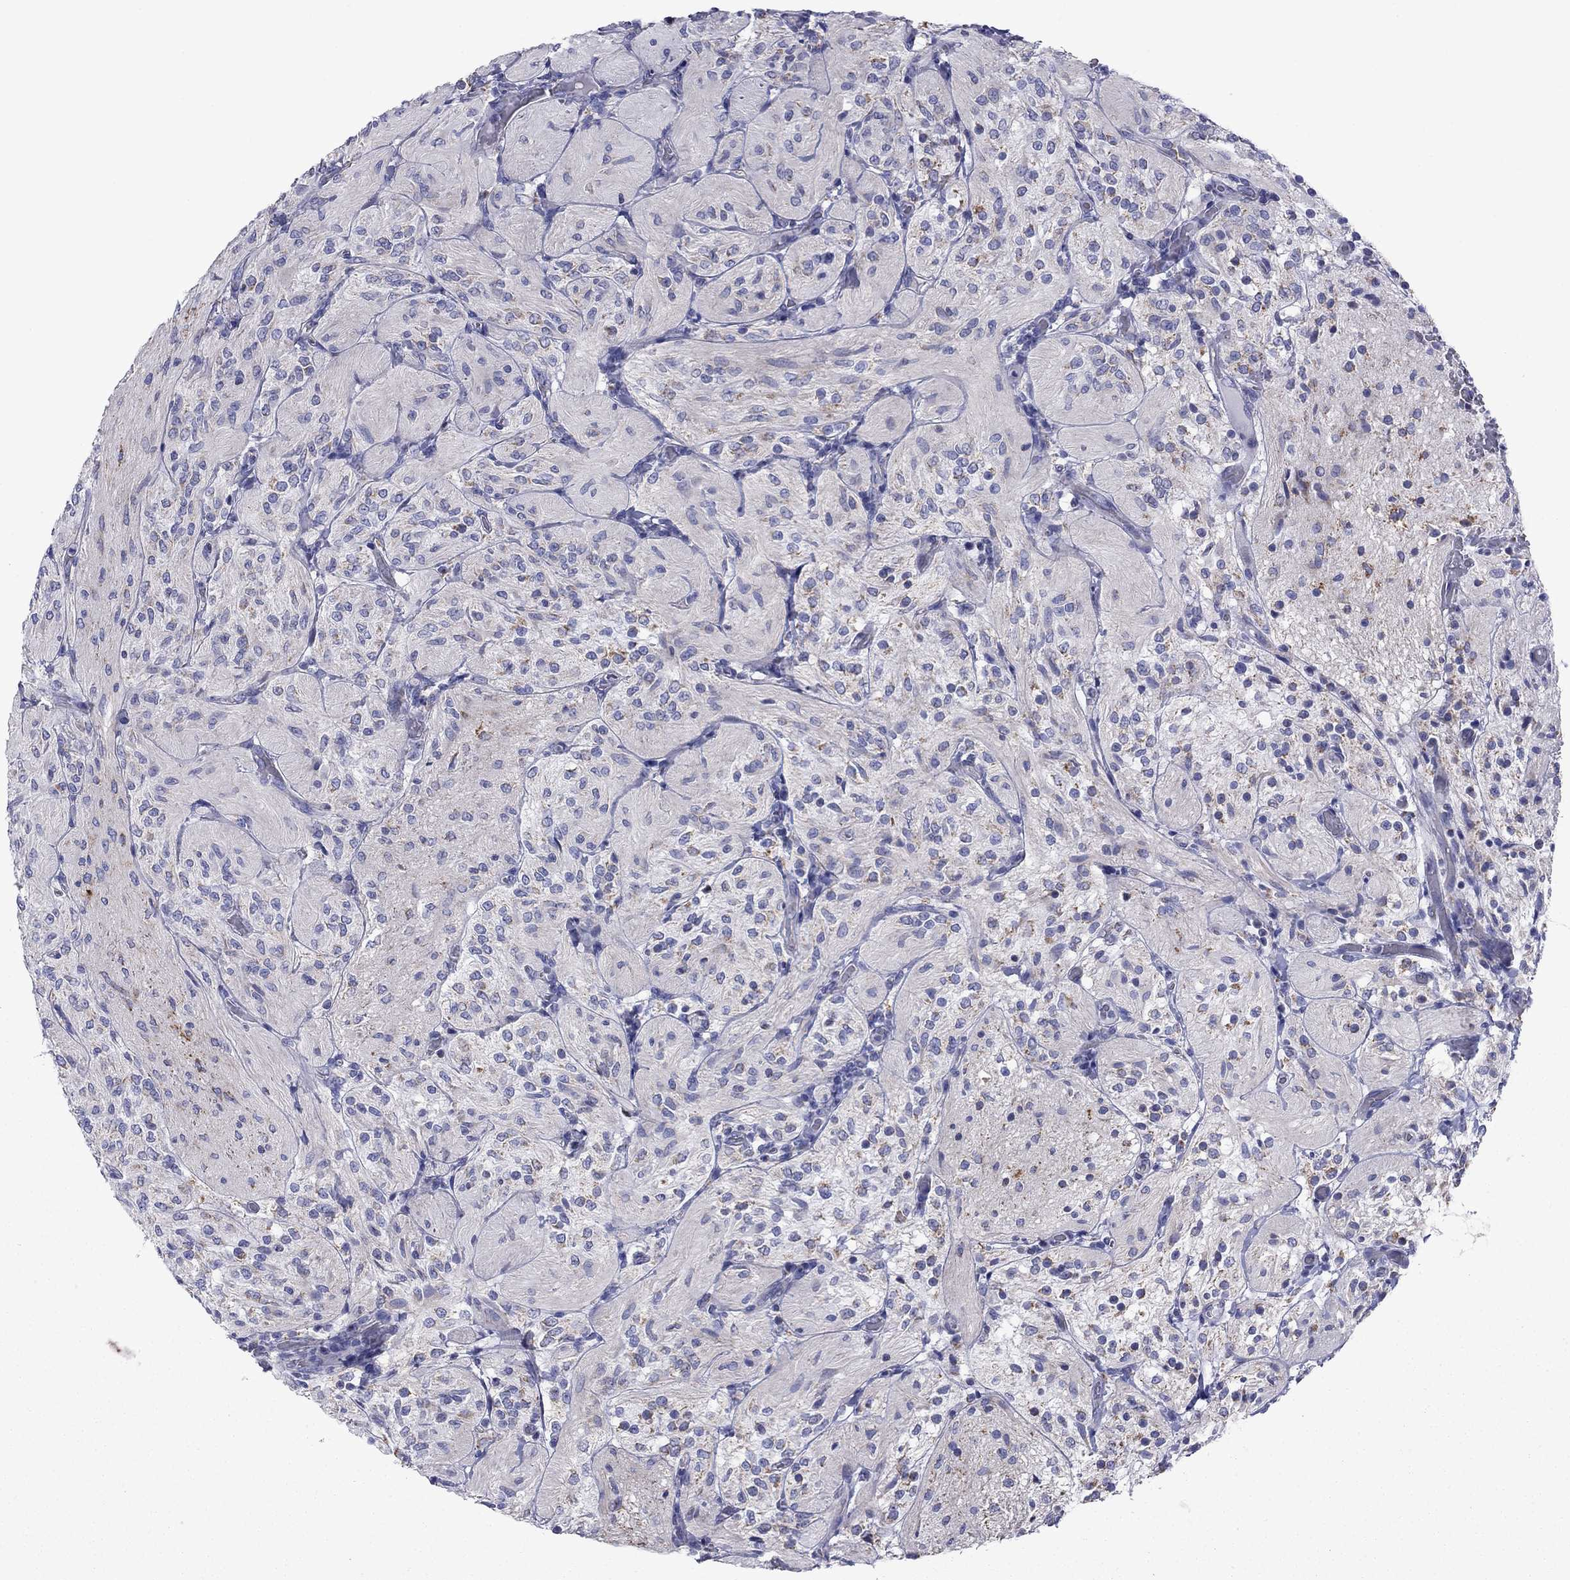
{"staining": {"intensity": "moderate", "quantity": "<25%", "location": "cytoplasmic/membranous"}, "tissue": "glioma", "cell_type": "Tumor cells", "image_type": "cancer", "snomed": [{"axis": "morphology", "description": "Glioma, malignant, Low grade"}, {"axis": "topography", "description": "Brain"}], "caption": "Human malignant glioma (low-grade) stained for a protein (brown) exhibits moderate cytoplasmic/membranous positive staining in approximately <25% of tumor cells.", "gene": "ACADSB", "patient": {"sex": "male", "age": 3}}